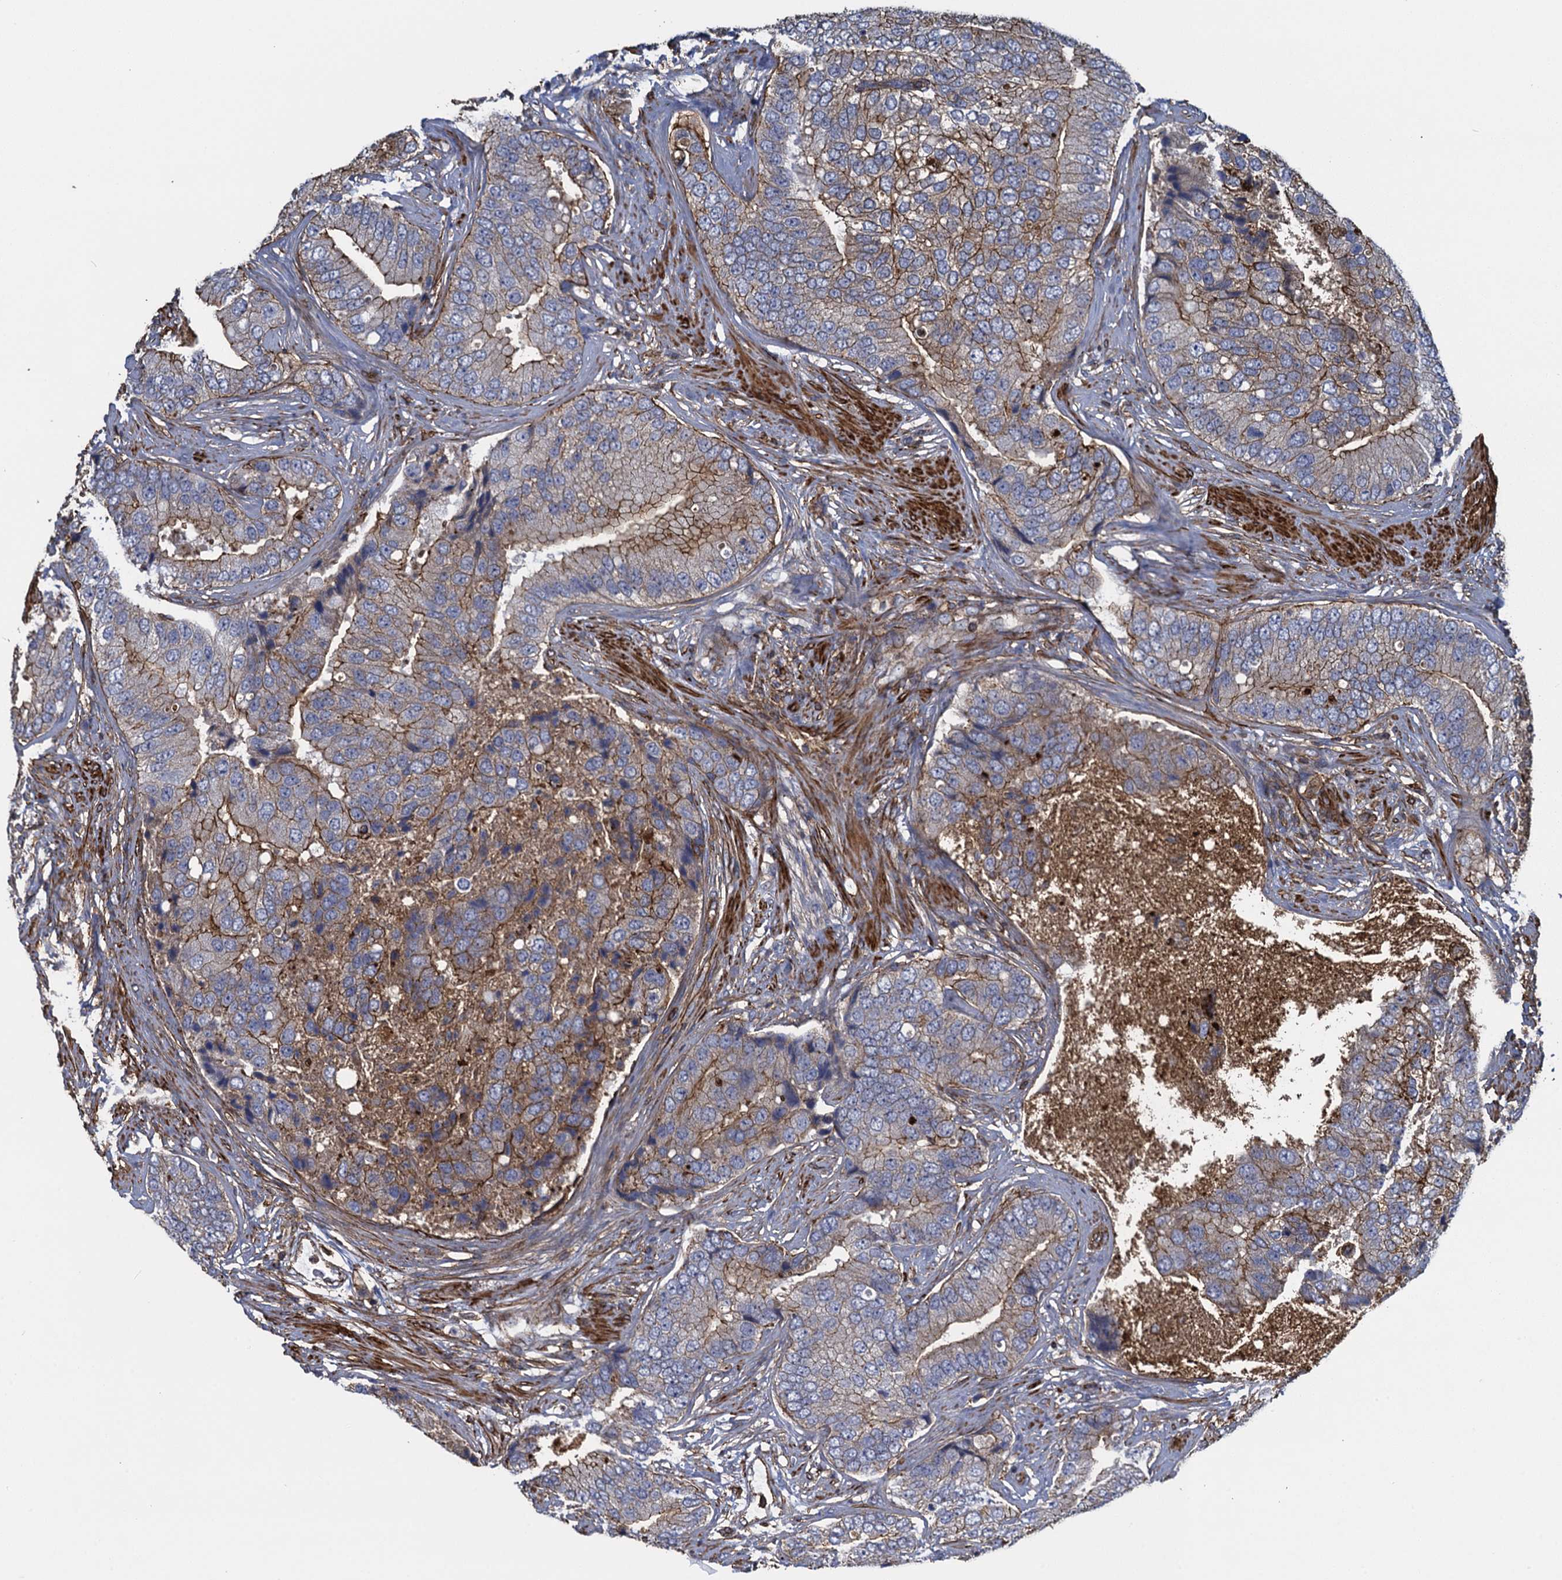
{"staining": {"intensity": "moderate", "quantity": "25%-75%", "location": "cytoplasmic/membranous"}, "tissue": "prostate cancer", "cell_type": "Tumor cells", "image_type": "cancer", "snomed": [{"axis": "morphology", "description": "Adenocarcinoma, High grade"}, {"axis": "topography", "description": "Prostate"}], "caption": "Protein expression analysis of human prostate cancer (high-grade adenocarcinoma) reveals moderate cytoplasmic/membranous expression in approximately 25%-75% of tumor cells.", "gene": "PROSER2", "patient": {"sex": "male", "age": 70}}